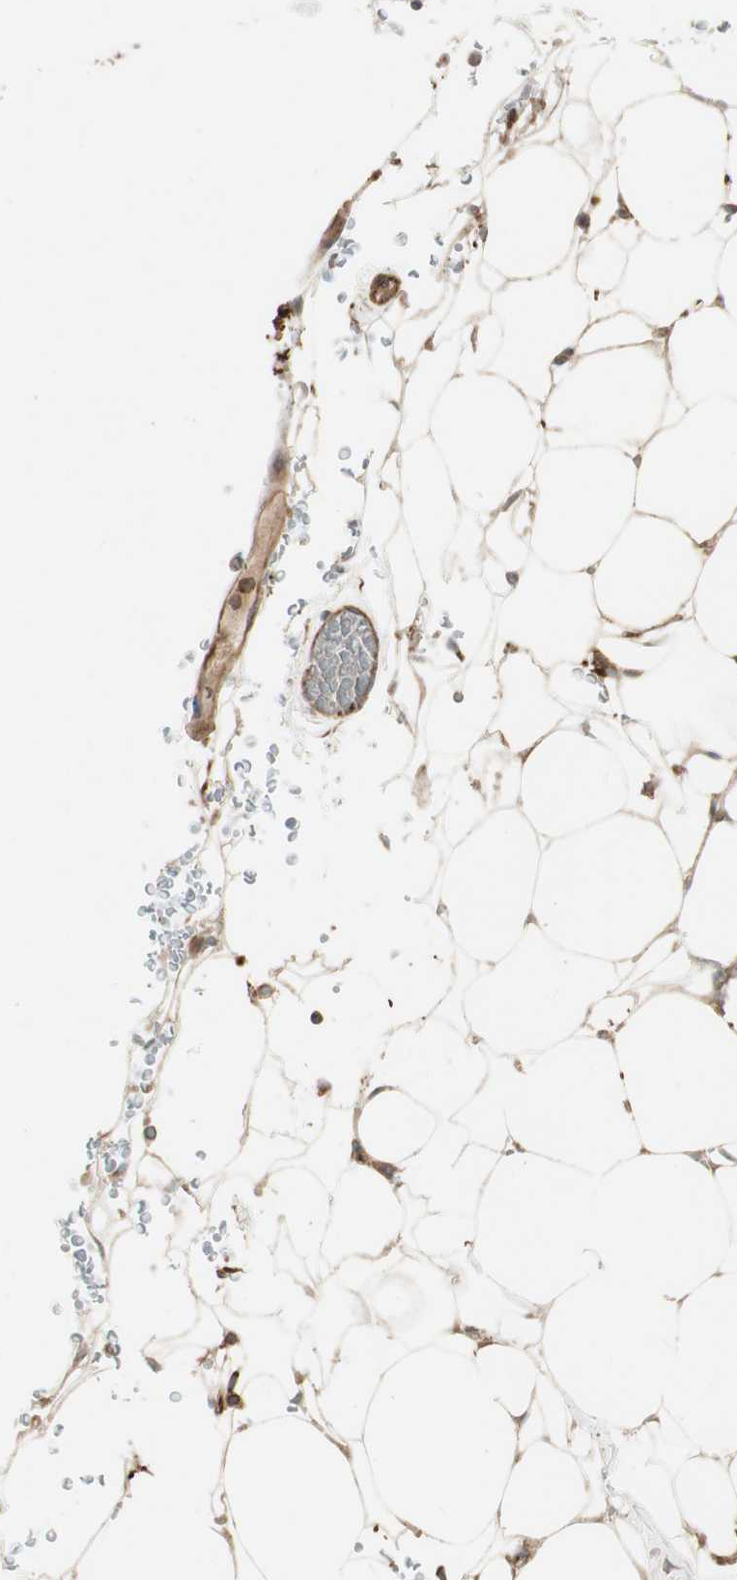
{"staining": {"intensity": "moderate", "quantity": "25%-75%", "location": "cytoplasmic/membranous"}, "tissue": "adipose tissue", "cell_type": "Adipocytes", "image_type": "normal", "snomed": [{"axis": "morphology", "description": "Normal tissue, NOS"}, {"axis": "topography", "description": "Peripheral nerve tissue"}], "caption": "About 25%-75% of adipocytes in normal adipose tissue show moderate cytoplasmic/membranous protein expression as visualized by brown immunohistochemical staining.", "gene": "PRKG1", "patient": {"sex": "male", "age": 70}}